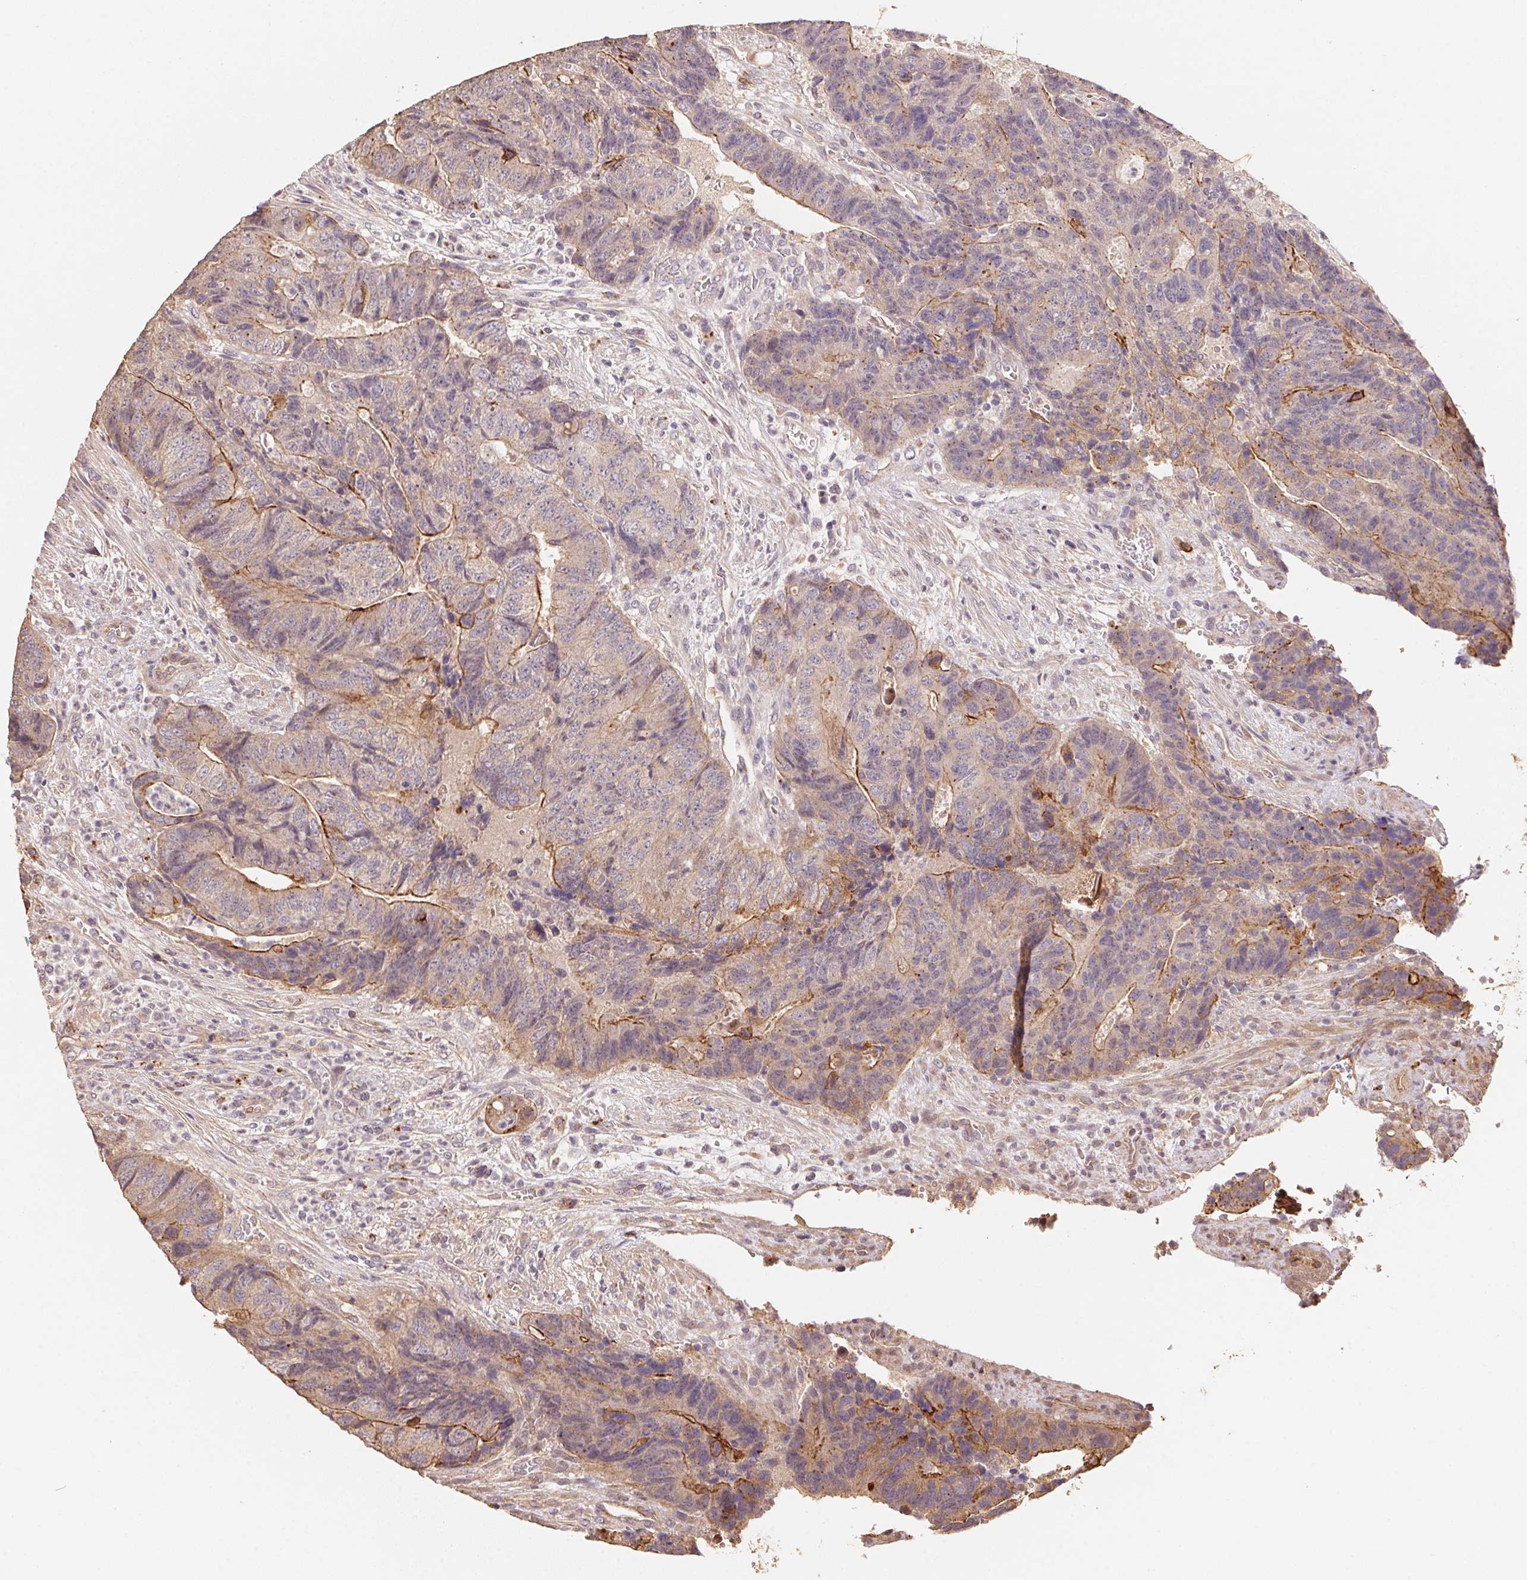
{"staining": {"intensity": "moderate", "quantity": "25%-75%", "location": "cytoplasmic/membranous"}, "tissue": "colorectal cancer", "cell_type": "Tumor cells", "image_type": "cancer", "snomed": [{"axis": "morphology", "description": "Normal tissue, NOS"}, {"axis": "morphology", "description": "Adenocarcinoma, NOS"}, {"axis": "topography", "description": "Colon"}], "caption": "Moderate cytoplasmic/membranous protein staining is present in approximately 25%-75% of tumor cells in colorectal cancer (adenocarcinoma).", "gene": "TMEM222", "patient": {"sex": "female", "age": 48}}